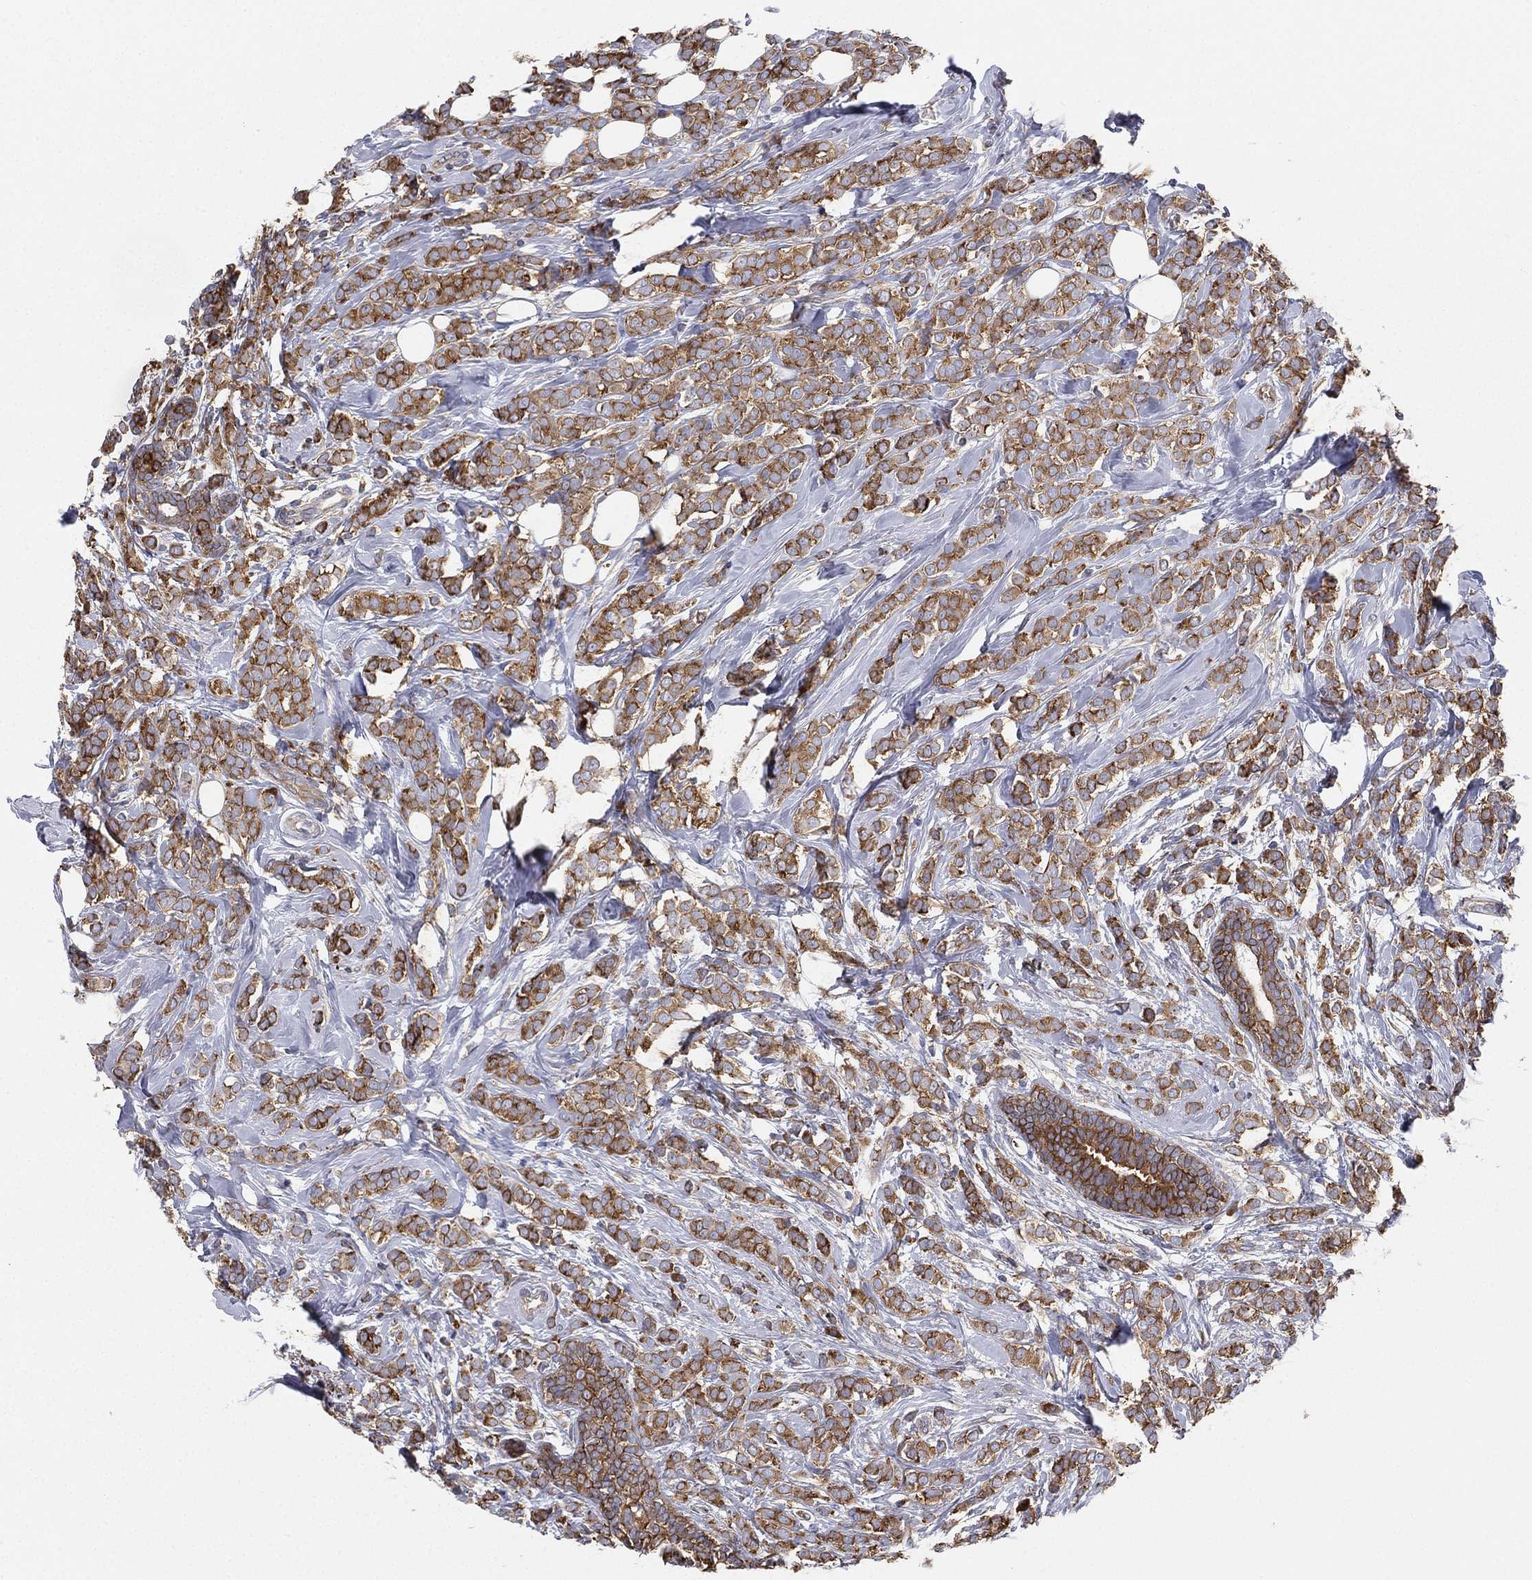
{"staining": {"intensity": "strong", "quantity": ">75%", "location": "cytoplasmic/membranous"}, "tissue": "breast cancer", "cell_type": "Tumor cells", "image_type": "cancer", "snomed": [{"axis": "morphology", "description": "Lobular carcinoma"}, {"axis": "topography", "description": "Breast"}], "caption": "Protein analysis of breast cancer tissue demonstrates strong cytoplasmic/membranous staining in about >75% of tumor cells. (DAB (3,3'-diaminobenzidine) IHC, brown staining for protein, blue staining for nuclei).", "gene": "FARSA", "patient": {"sex": "female", "age": 49}}